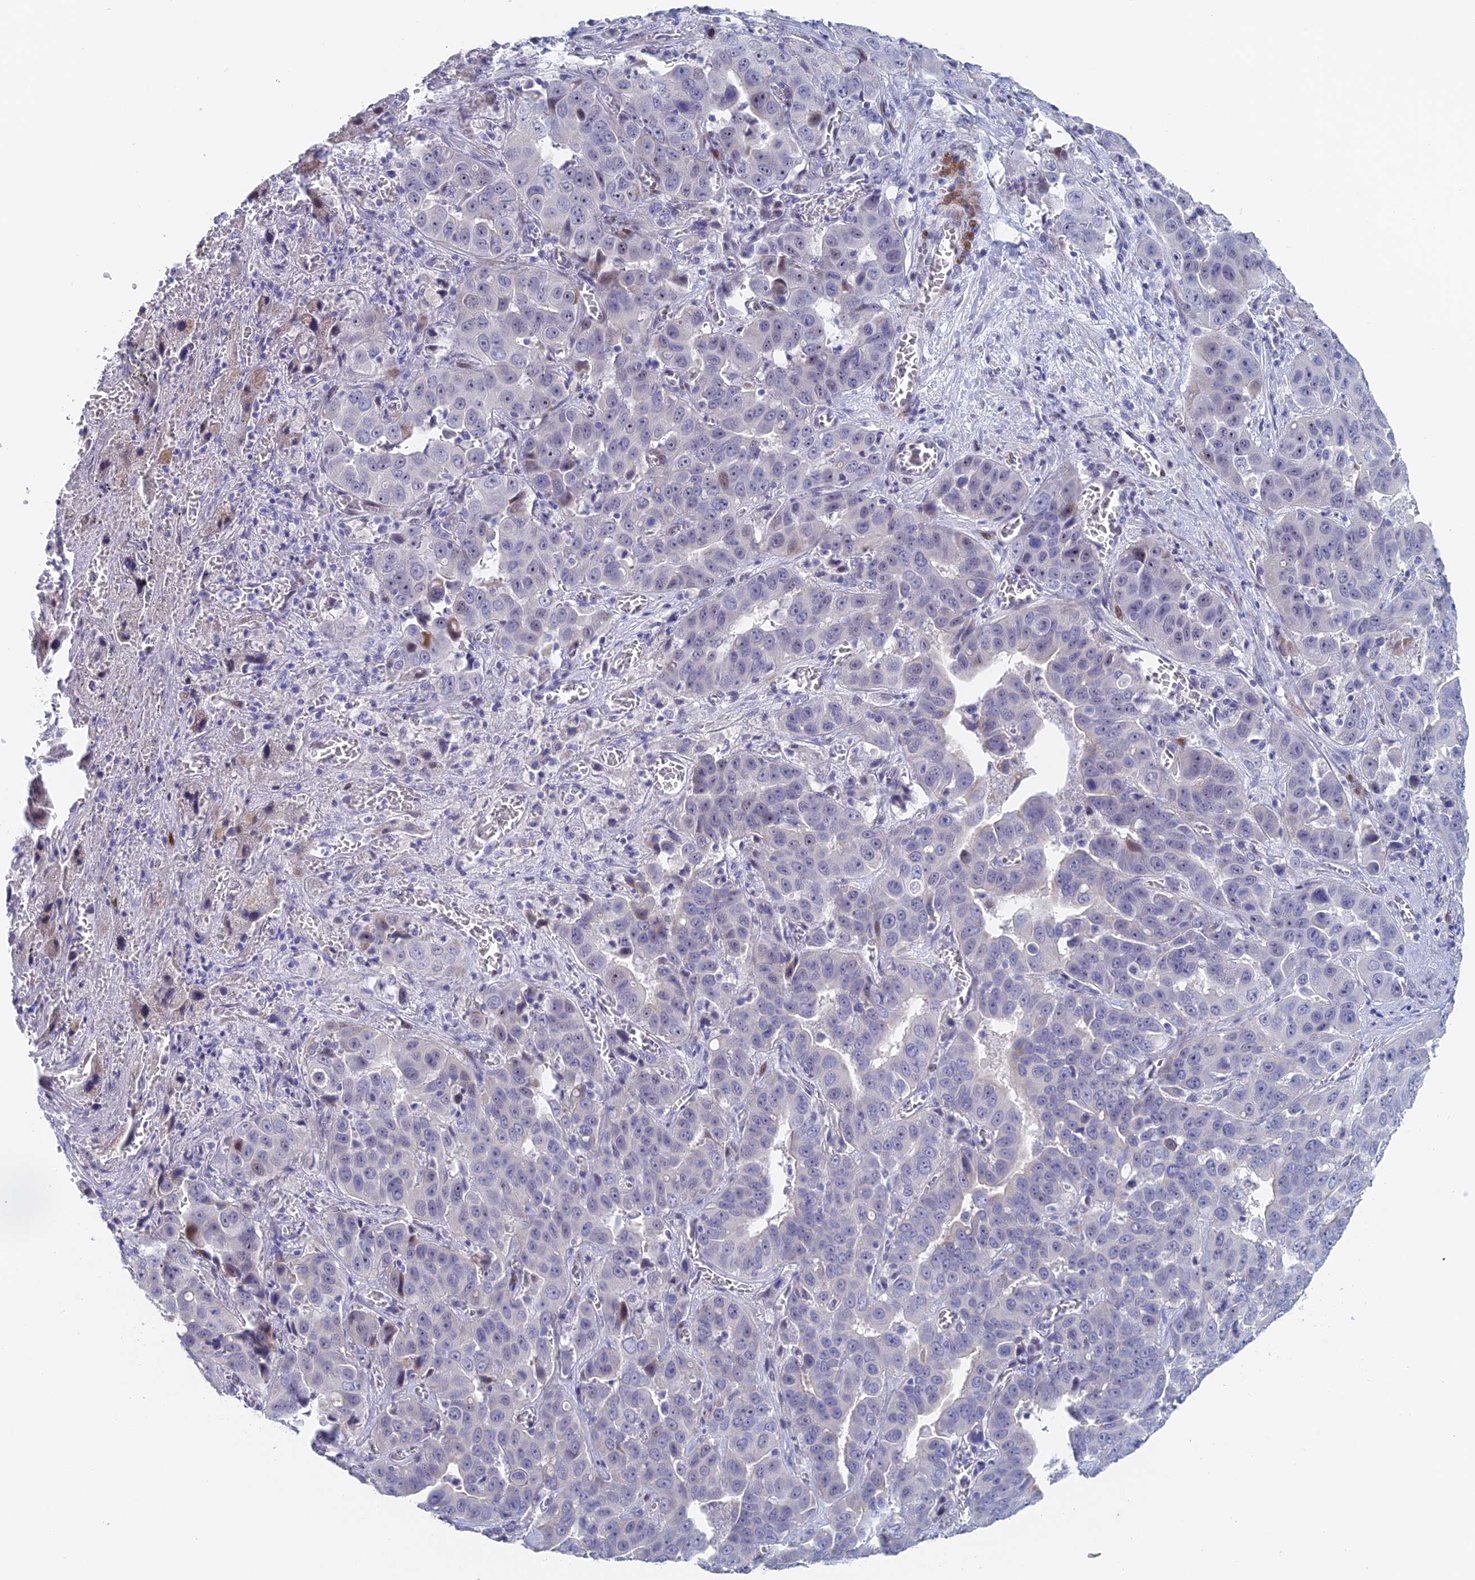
{"staining": {"intensity": "negative", "quantity": "none", "location": "none"}, "tissue": "liver cancer", "cell_type": "Tumor cells", "image_type": "cancer", "snomed": [{"axis": "morphology", "description": "Cholangiocarcinoma"}, {"axis": "topography", "description": "Liver"}], "caption": "IHC photomicrograph of neoplastic tissue: human cholangiocarcinoma (liver) stained with DAB (3,3'-diaminobenzidine) displays no significant protein expression in tumor cells.", "gene": "DRGX", "patient": {"sex": "female", "age": 52}}